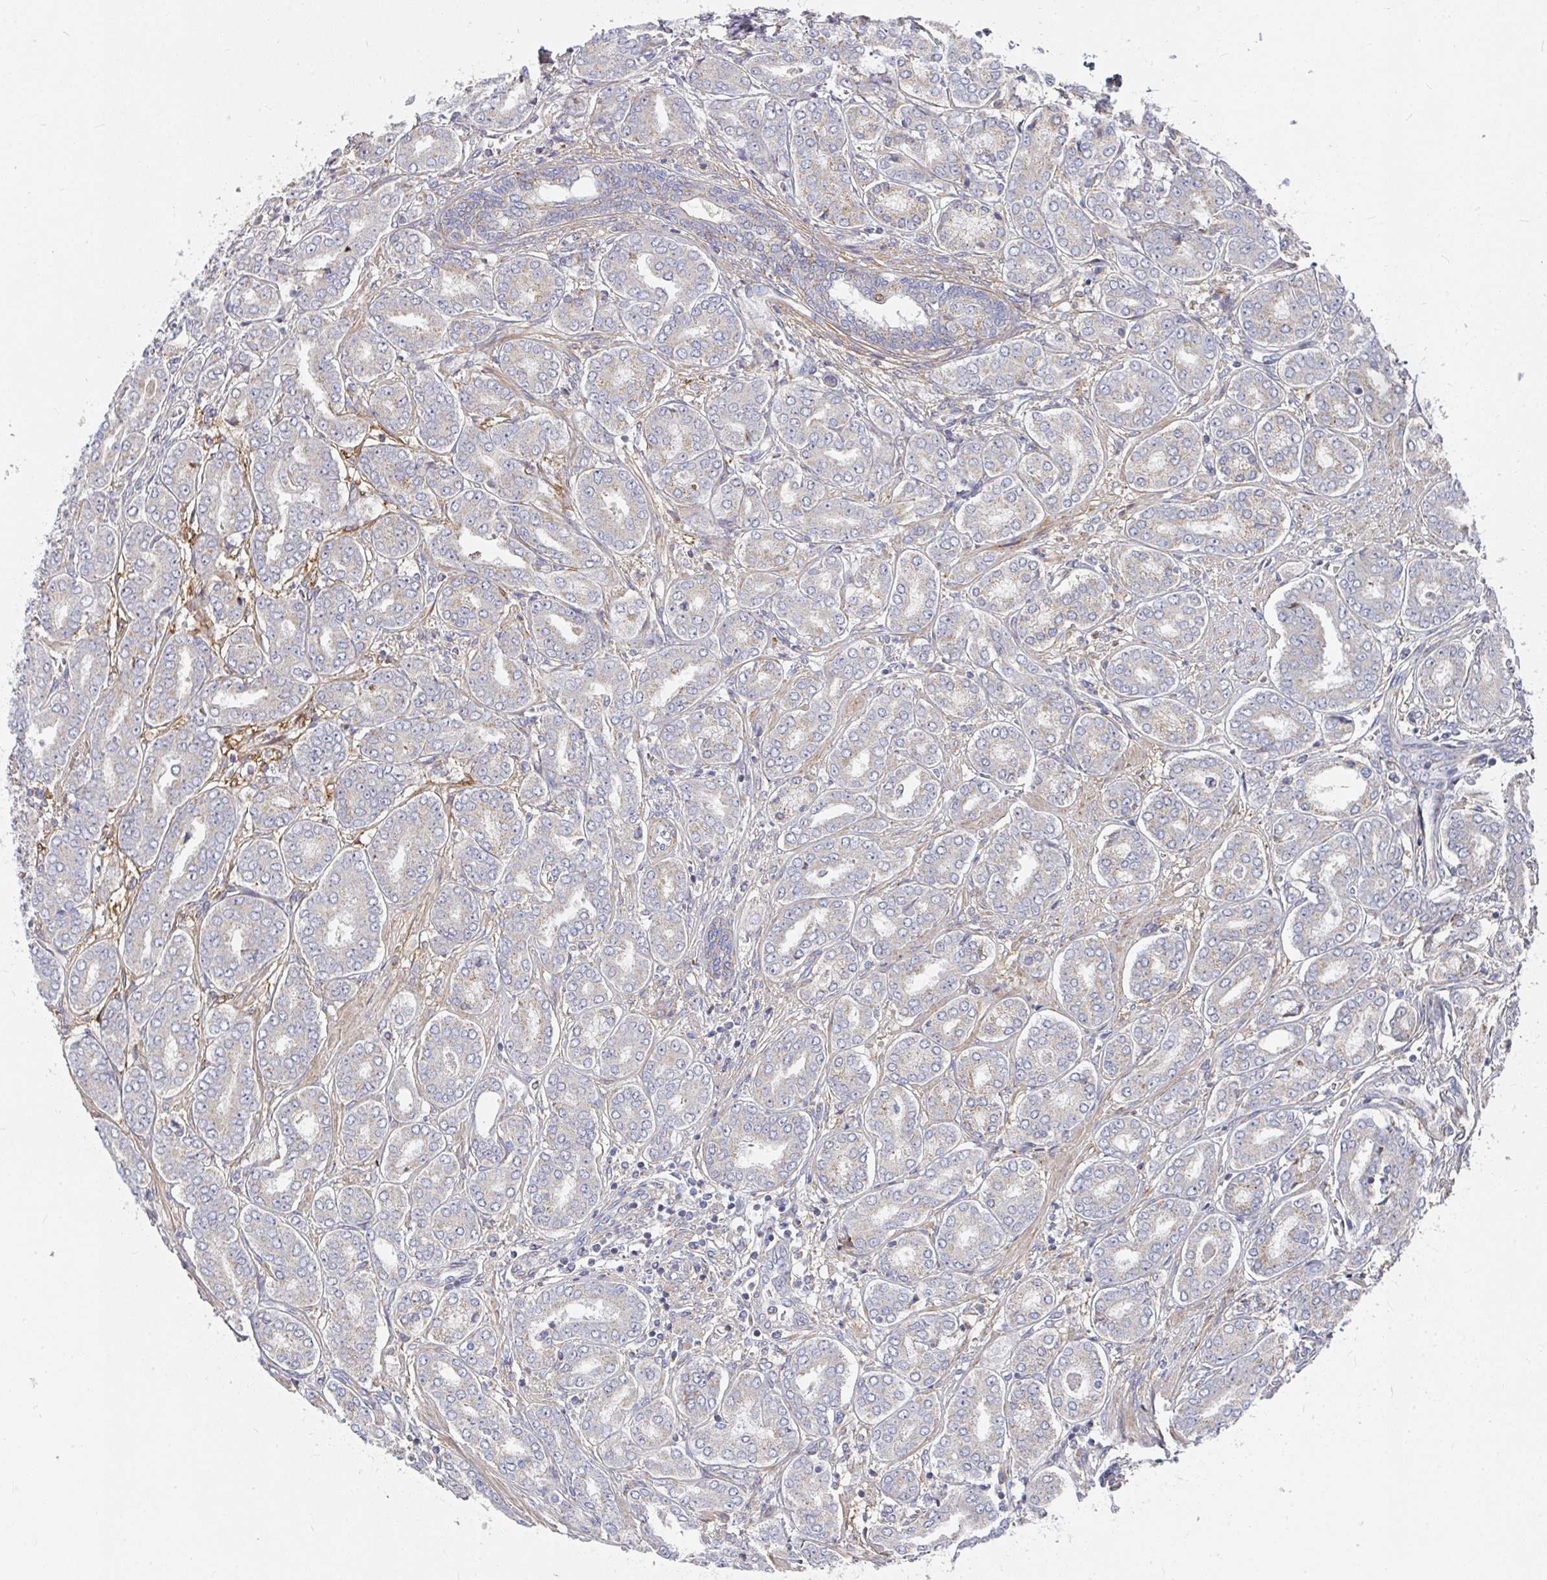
{"staining": {"intensity": "weak", "quantity": "<25%", "location": "cytoplasmic/membranous"}, "tissue": "prostate cancer", "cell_type": "Tumor cells", "image_type": "cancer", "snomed": [{"axis": "morphology", "description": "Adenocarcinoma, High grade"}, {"axis": "topography", "description": "Prostate"}], "caption": "High power microscopy photomicrograph of an immunohistochemistry (IHC) photomicrograph of prostate adenocarcinoma (high-grade), revealing no significant staining in tumor cells. Nuclei are stained in blue.", "gene": "RHEBL1", "patient": {"sex": "male", "age": 72}}